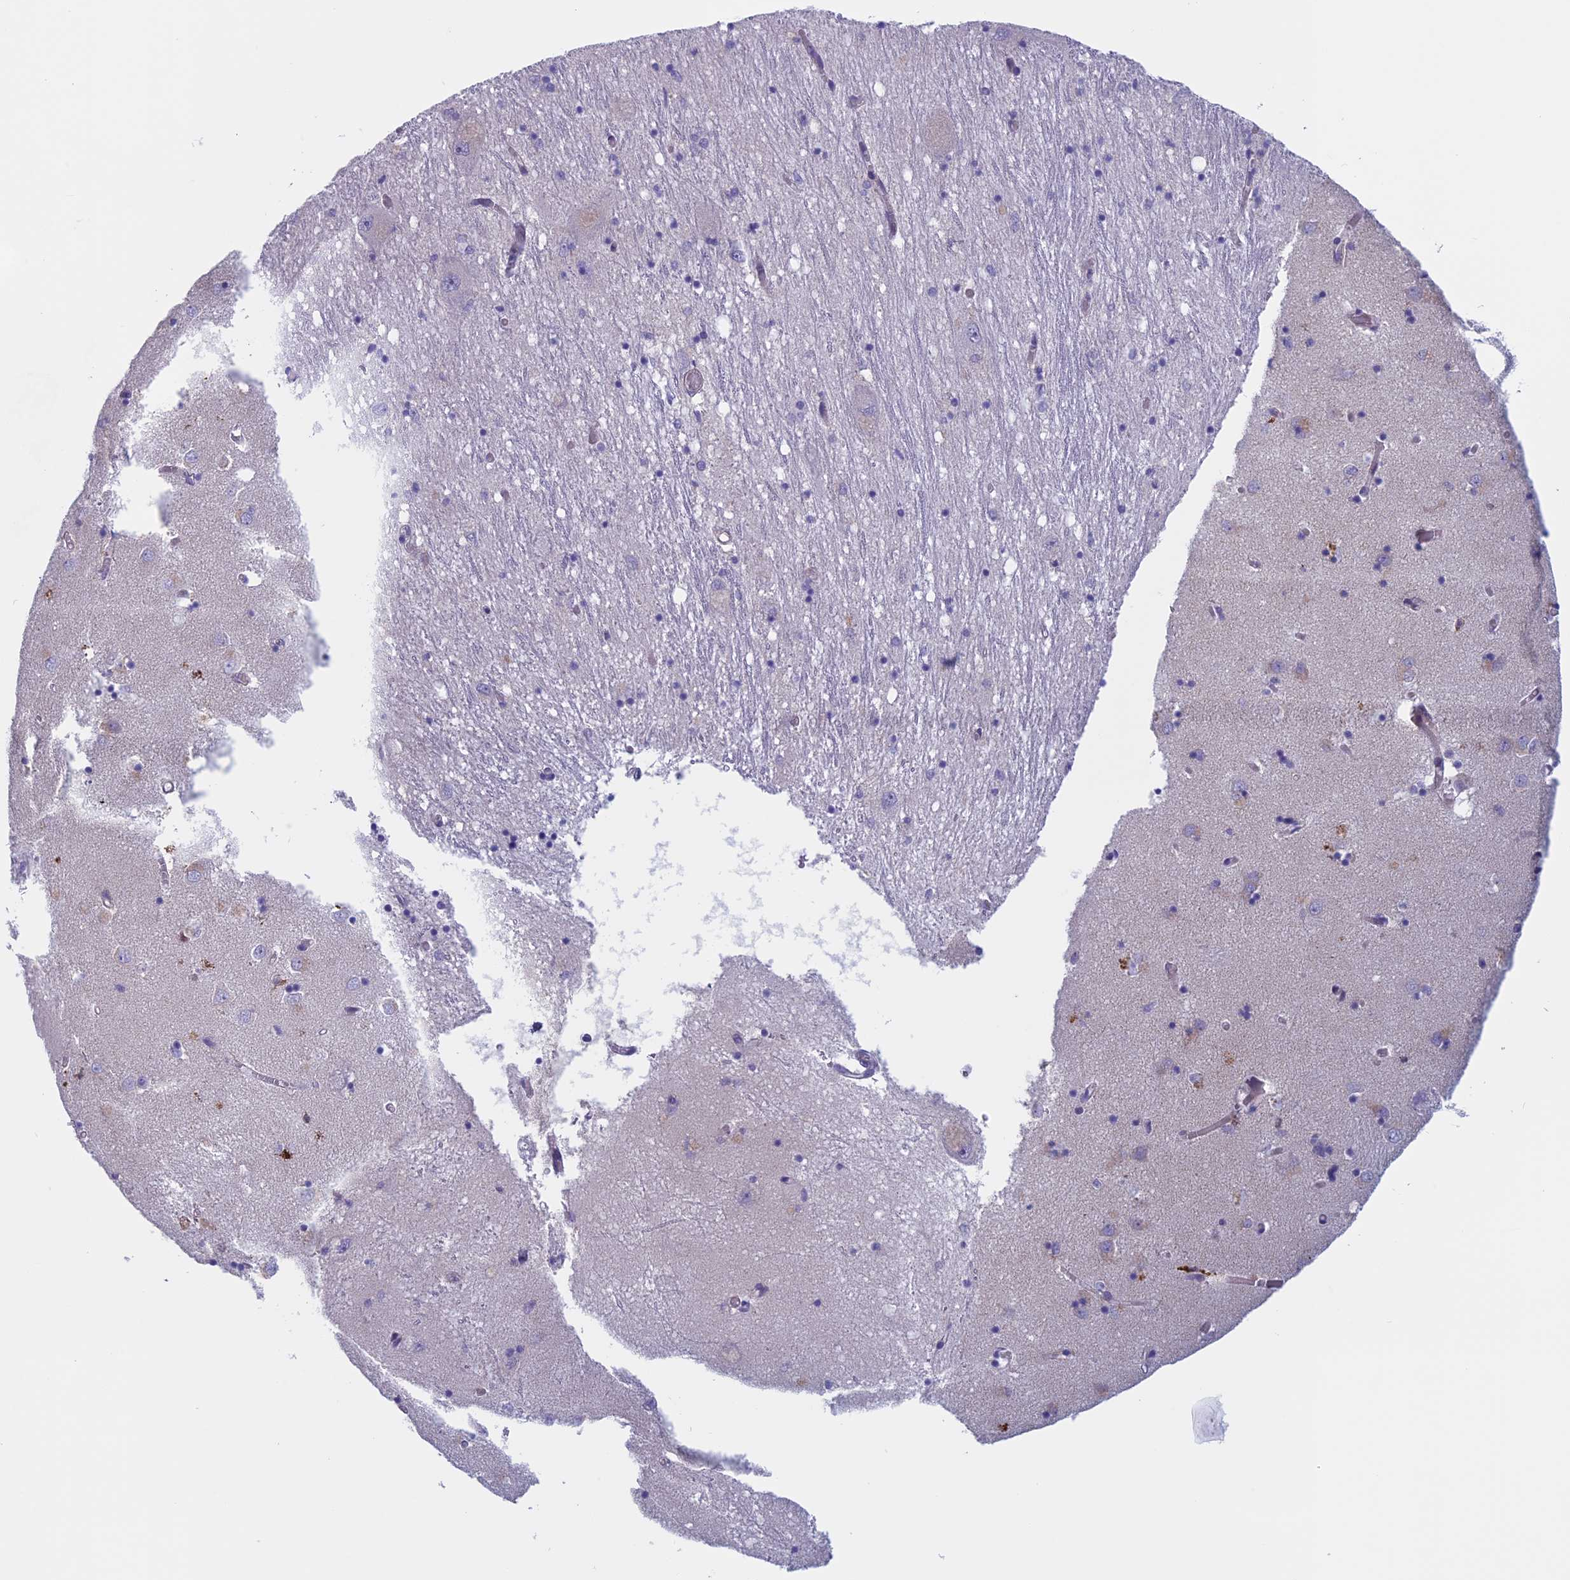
{"staining": {"intensity": "negative", "quantity": "none", "location": "none"}, "tissue": "caudate", "cell_type": "Glial cells", "image_type": "normal", "snomed": [{"axis": "morphology", "description": "Normal tissue, NOS"}, {"axis": "topography", "description": "Lateral ventricle wall"}], "caption": "A histopathology image of caudate stained for a protein demonstrates no brown staining in glial cells.", "gene": "CNOT6L", "patient": {"sex": "male", "age": 70}}